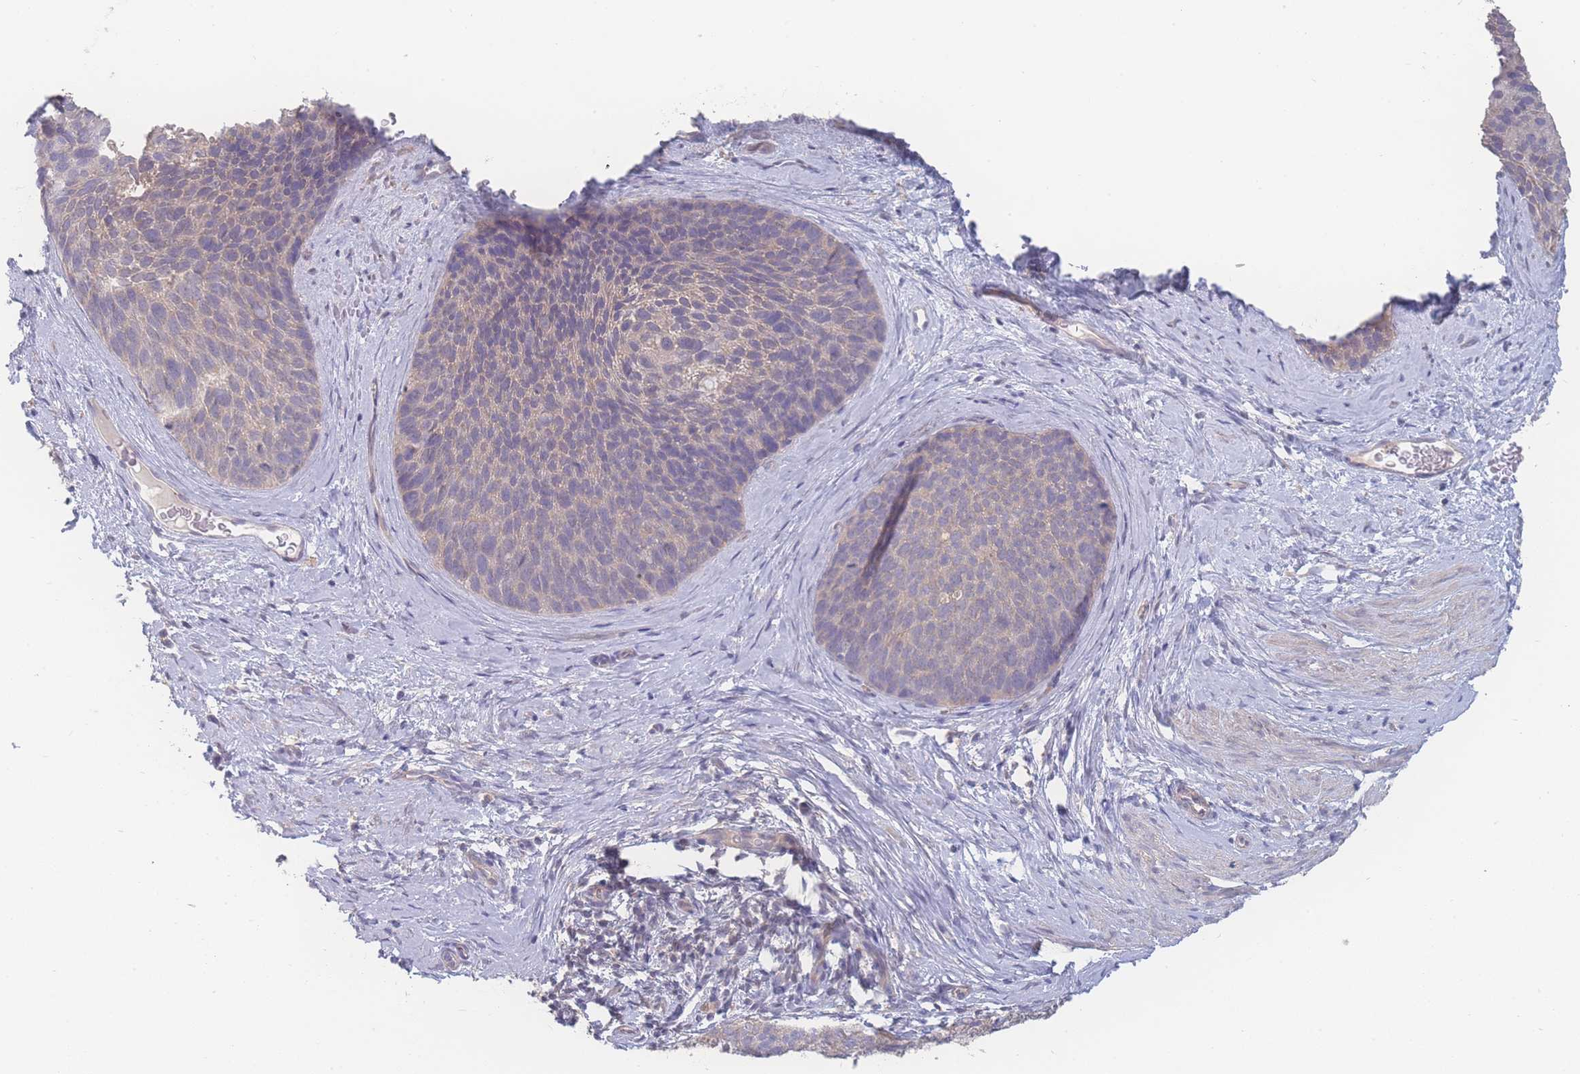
{"staining": {"intensity": "weak", "quantity": "<25%", "location": "cytoplasmic/membranous"}, "tissue": "cervical cancer", "cell_type": "Tumor cells", "image_type": "cancer", "snomed": [{"axis": "morphology", "description": "Squamous cell carcinoma, NOS"}, {"axis": "topography", "description": "Cervix"}], "caption": "Immunohistochemistry (IHC) histopathology image of neoplastic tissue: human squamous cell carcinoma (cervical) stained with DAB (3,3'-diaminobenzidine) demonstrates no significant protein staining in tumor cells.", "gene": "GIPR", "patient": {"sex": "female", "age": 80}}